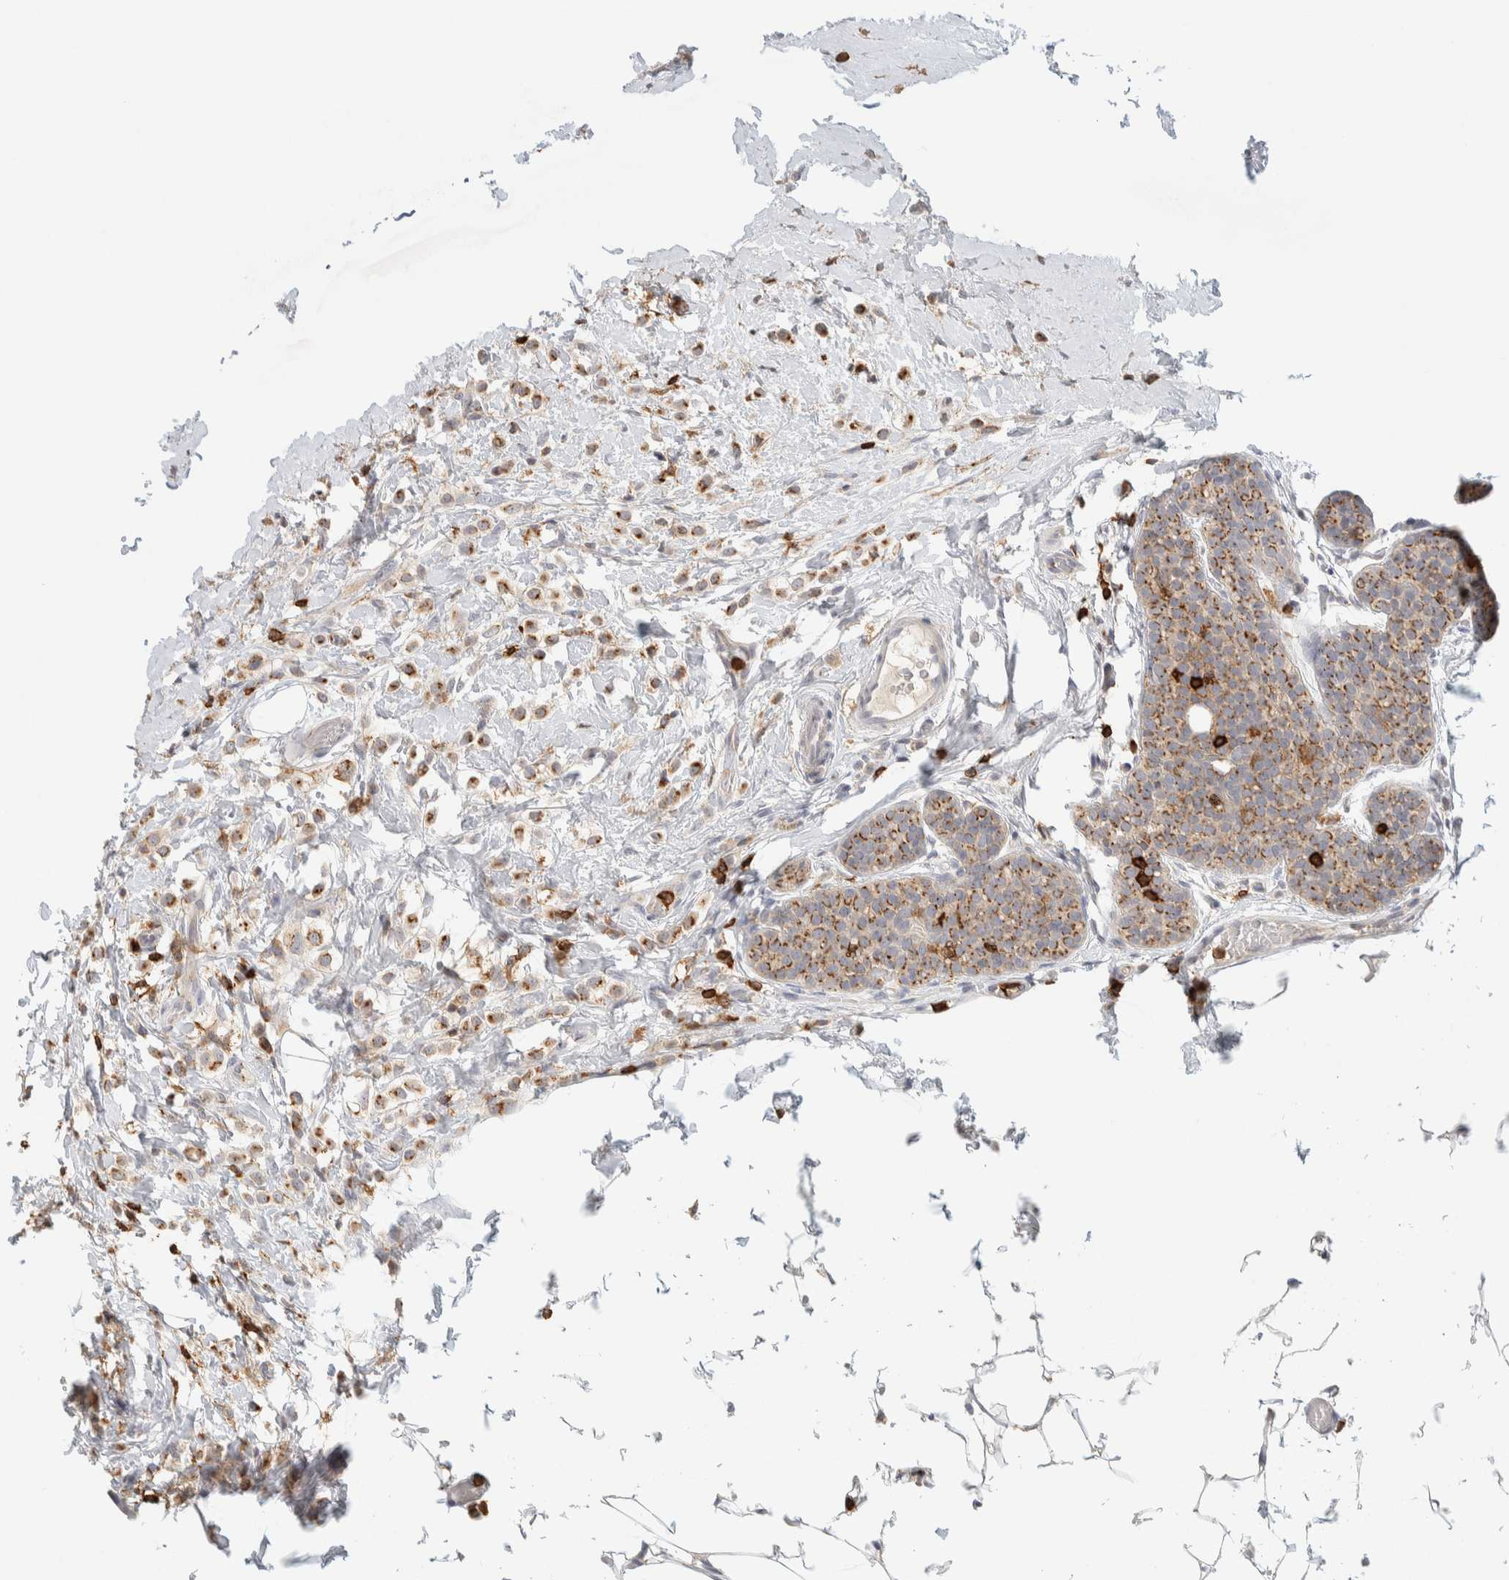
{"staining": {"intensity": "moderate", "quantity": ">75%", "location": "cytoplasmic/membranous"}, "tissue": "breast cancer", "cell_type": "Tumor cells", "image_type": "cancer", "snomed": [{"axis": "morphology", "description": "Lobular carcinoma"}, {"axis": "topography", "description": "Breast"}], "caption": "There is medium levels of moderate cytoplasmic/membranous staining in tumor cells of breast lobular carcinoma, as demonstrated by immunohistochemical staining (brown color).", "gene": "RUNDC1", "patient": {"sex": "female", "age": 50}}